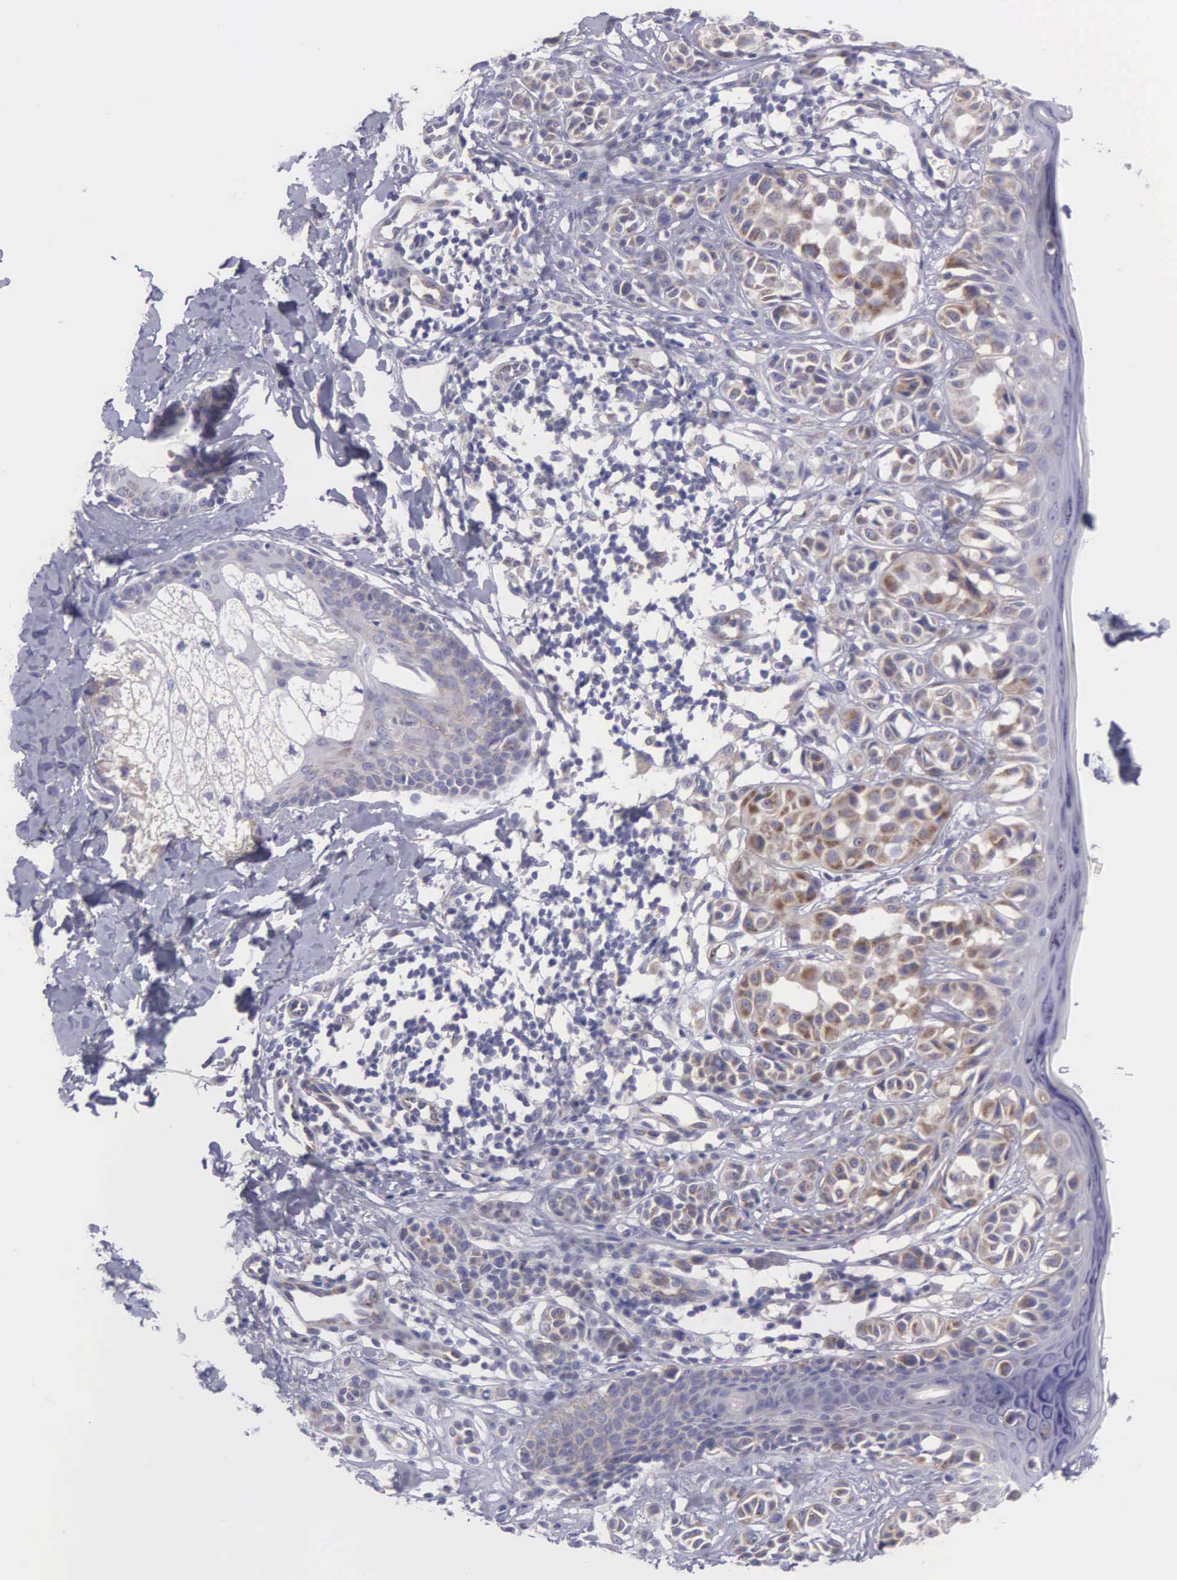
{"staining": {"intensity": "weak", "quantity": "25%-75%", "location": "cytoplasmic/membranous"}, "tissue": "melanoma", "cell_type": "Tumor cells", "image_type": "cancer", "snomed": [{"axis": "morphology", "description": "Malignant melanoma, NOS"}, {"axis": "topography", "description": "Skin"}], "caption": "Weak cytoplasmic/membranous staining for a protein is appreciated in about 25%-75% of tumor cells of melanoma using IHC.", "gene": "SYNJ2BP", "patient": {"sex": "male", "age": 40}}